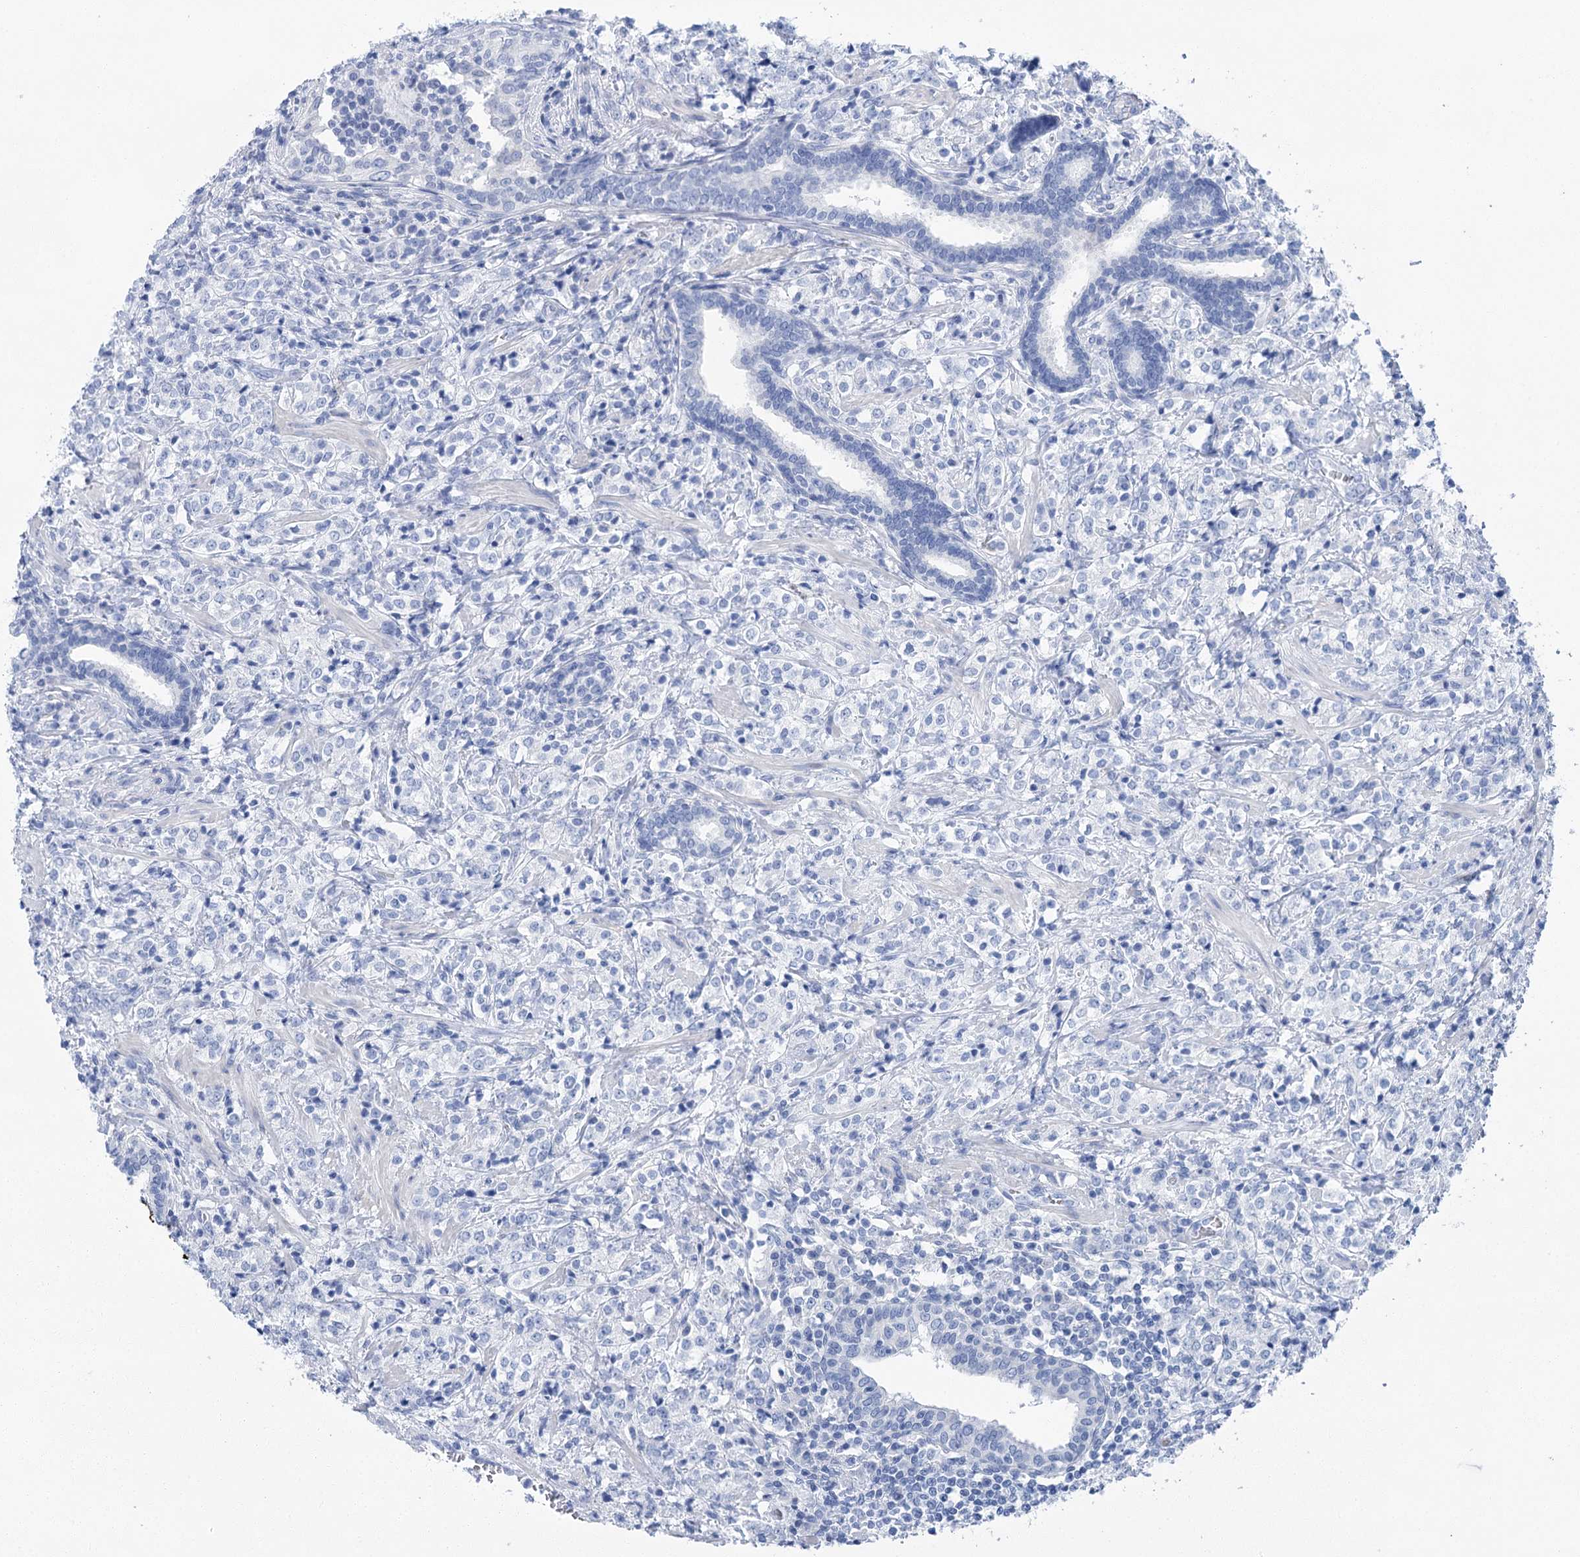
{"staining": {"intensity": "negative", "quantity": "none", "location": "none"}, "tissue": "prostate cancer", "cell_type": "Tumor cells", "image_type": "cancer", "snomed": [{"axis": "morphology", "description": "Adenocarcinoma, High grade"}, {"axis": "topography", "description": "Prostate"}], "caption": "The histopathology image shows no staining of tumor cells in prostate cancer (high-grade adenocarcinoma).", "gene": "LALBA", "patient": {"sex": "male", "age": 69}}